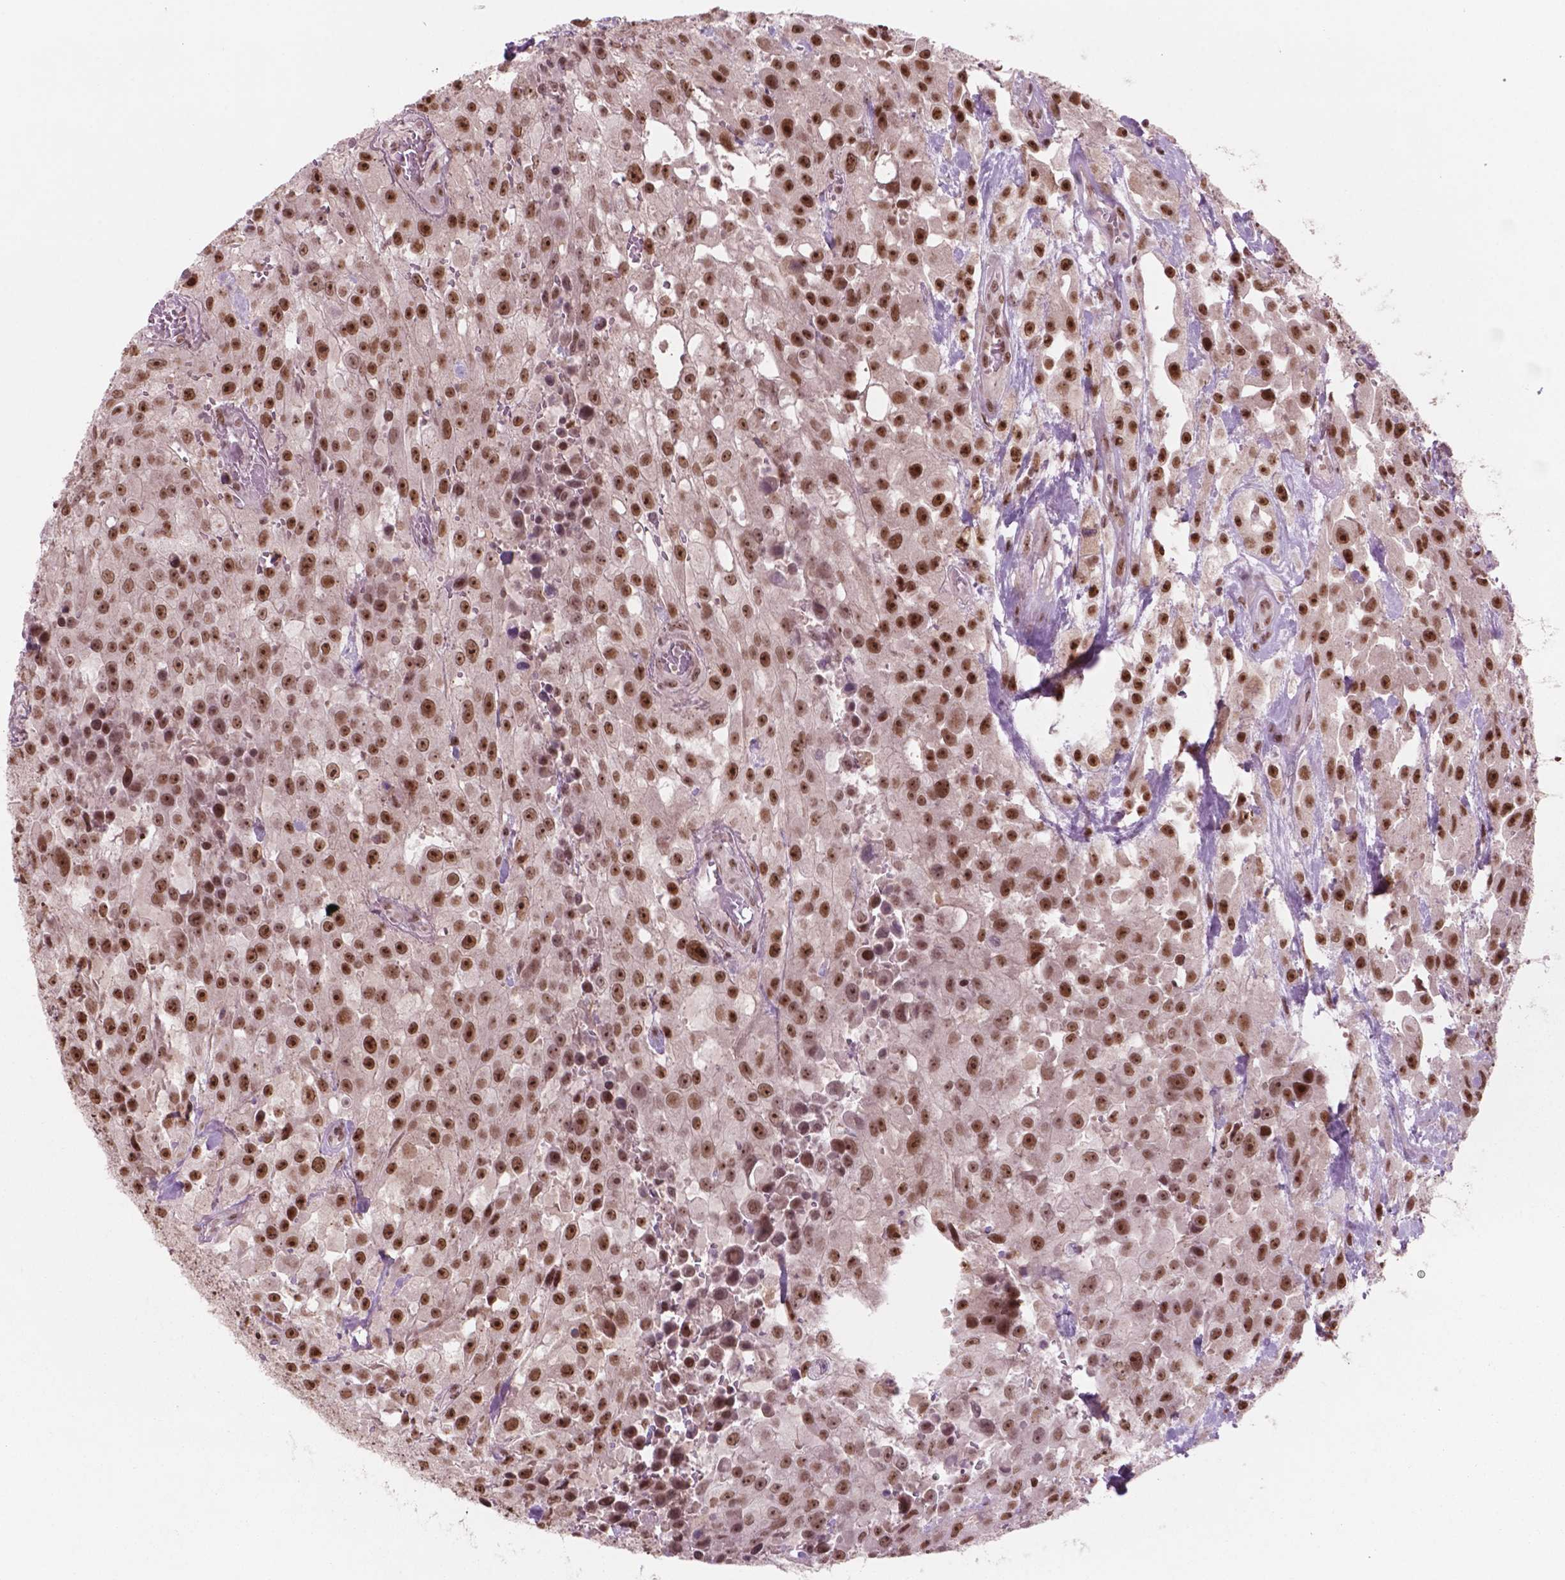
{"staining": {"intensity": "strong", "quantity": ">75%", "location": "nuclear"}, "tissue": "urothelial cancer", "cell_type": "Tumor cells", "image_type": "cancer", "snomed": [{"axis": "morphology", "description": "Urothelial carcinoma, High grade"}, {"axis": "topography", "description": "Urinary bladder"}], "caption": "A brown stain shows strong nuclear positivity of a protein in urothelial cancer tumor cells. (Brightfield microscopy of DAB IHC at high magnification).", "gene": "POLR2E", "patient": {"sex": "male", "age": 79}}